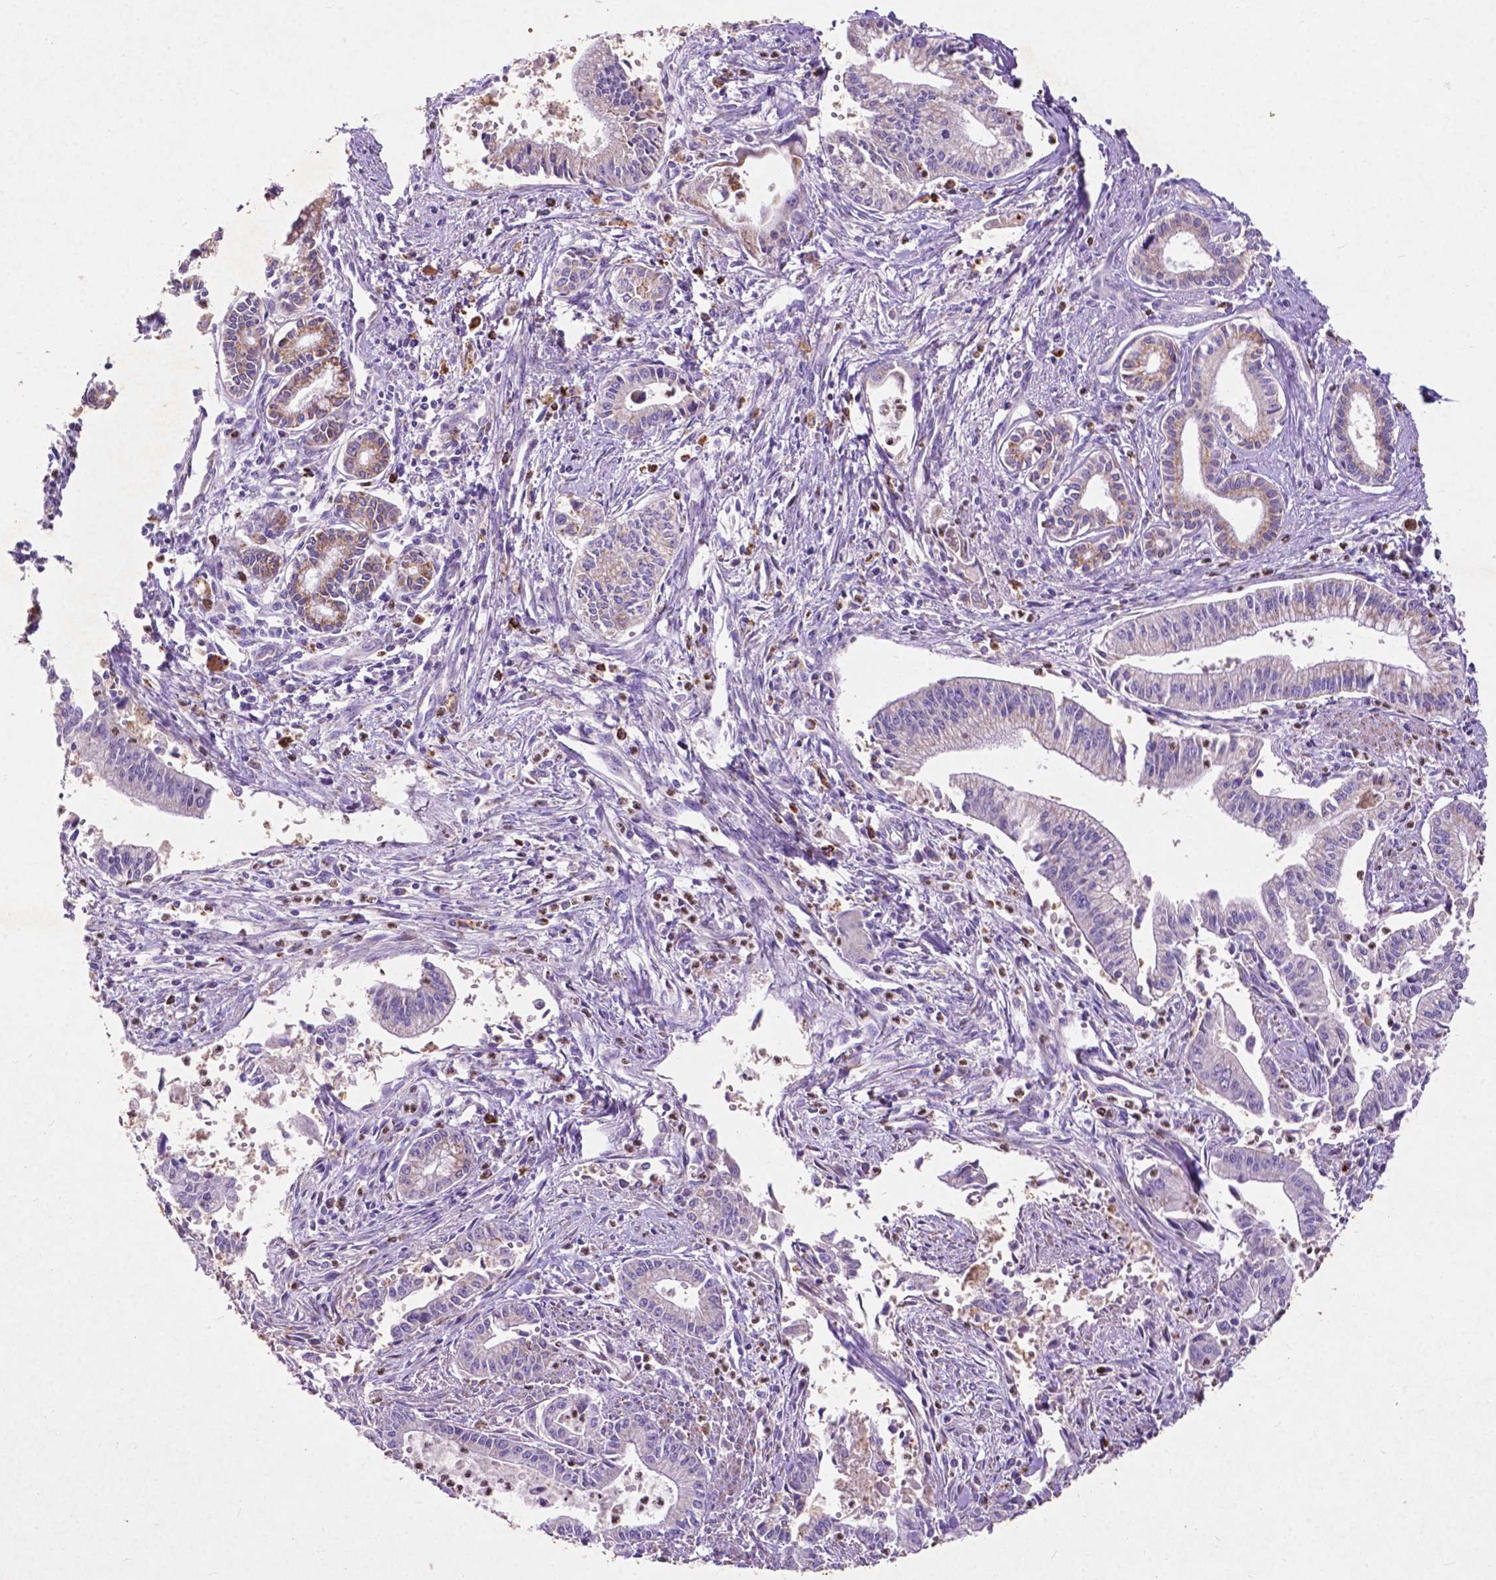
{"staining": {"intensity": "negative", "quantity": "none", "location": "none"}, "tissue": "pancreatic cancer", "cell_type": "Tumor cells", "image_type": "cancer", "snomed": [{"axis": "morphology", "description": "Adenocarcinoma, NOS"}, {"axis": "topography", "description": "Pancreas"}], "caption": "This is an immunohistochemistry (IHC) photomicrograph of human pancreatic cancer (adenocarcinoma). There is no positivity in tumor cells.", "gene": "THEGL", "patient": {"sex": "female", "age": 65}}